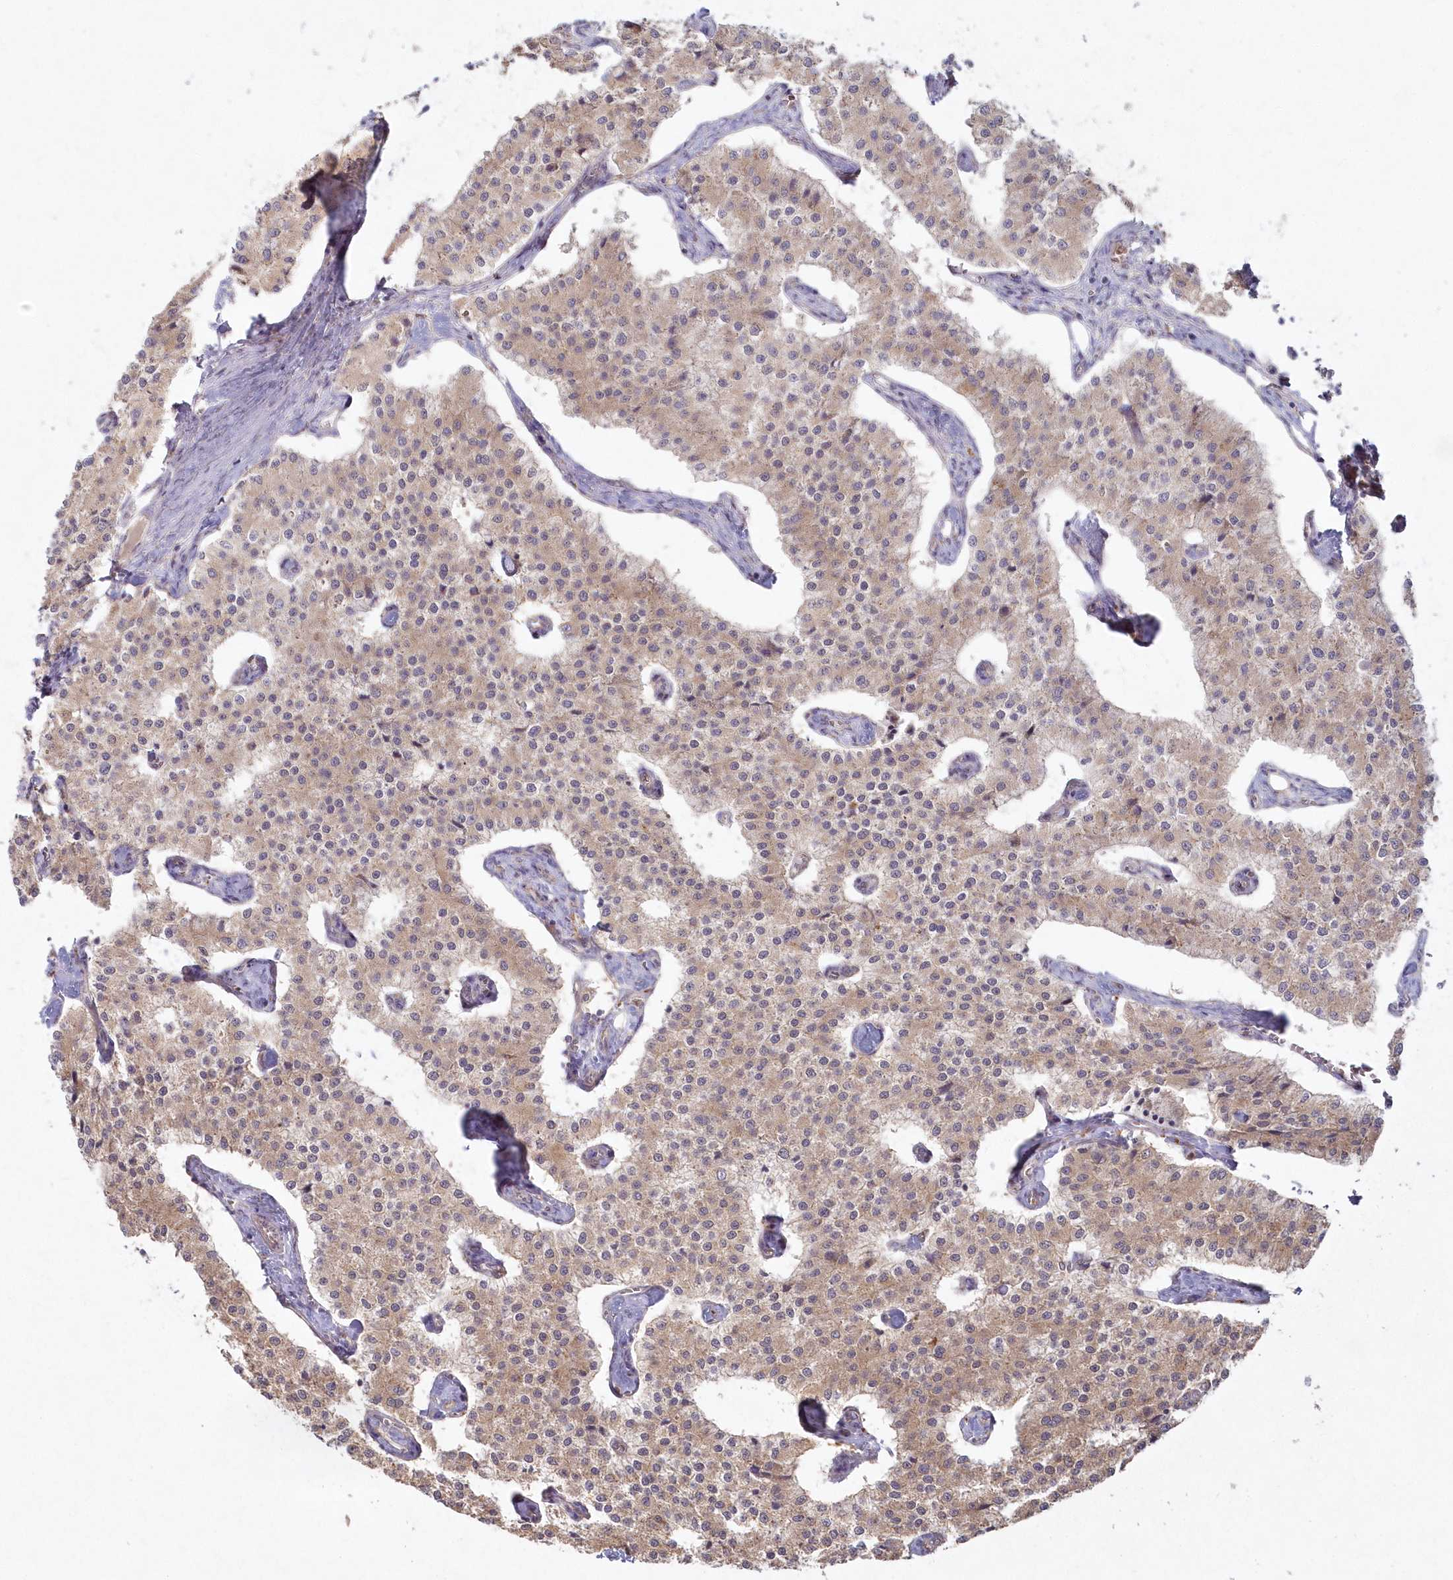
{"staining": {"intensity": "weak", "quantity": "25%-75%", "location": "cytoplasmic/membranous"}, "tissue": "carcinoid", "cell_type": "Tumor cells", "image_type": "cancer", "snomed": [{"axis": "morphology", "description": "Carcinoid, malignant, NOS"}, {"axis": "topography", "description": "Colon"}], "caption": "Human carcinoid (malignant) stained with a brown dye displays weak cytoplasmic/membranous positive staining in approximately 25%-75% of tumor cells.", "gene": "GBE1", "patient": {"sex": "female", "age": 52}}